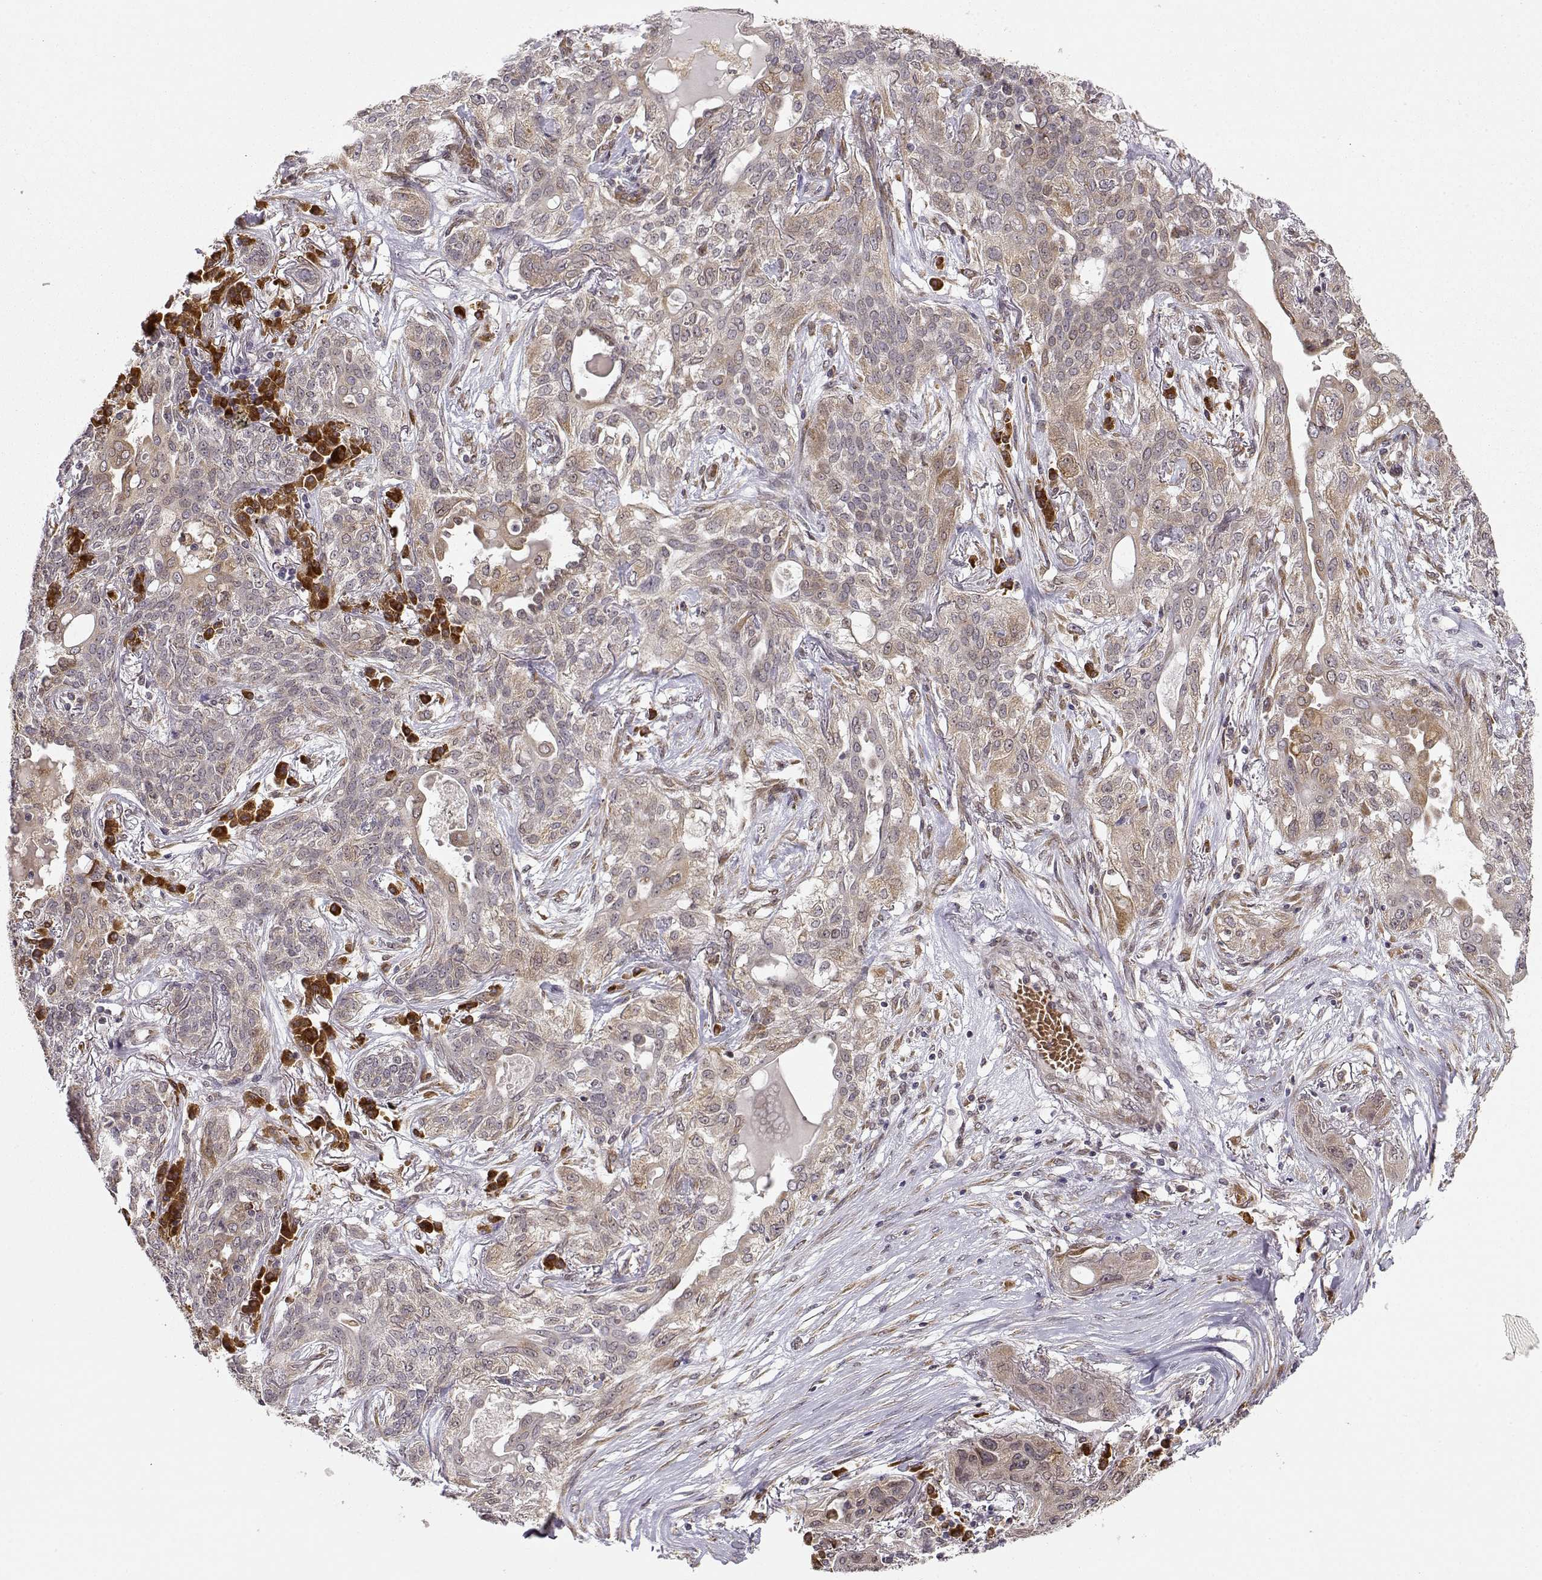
{"staining": {"intensity": "weak", "quantity": "25%-75%", "location": "cytoplasmic/membranous"}, "tissue": "lung cancer", "cell_type": "Tumor cells", "image_type": "cancer", "snomed": [{"axis": "morphology", "description": "Squamous cell carcinoma, NOS"}, {"axis": "topography", "description": "Lung"}], "caption": "A high-resolution image shows immunohistochemistry staining of lung cancer, which displays weak cytoplasmic/membranous expression in about 25%-75% of tumor cells.", "gene": "ERGIC2", "patient": {"sex": "female", "age": 70}}